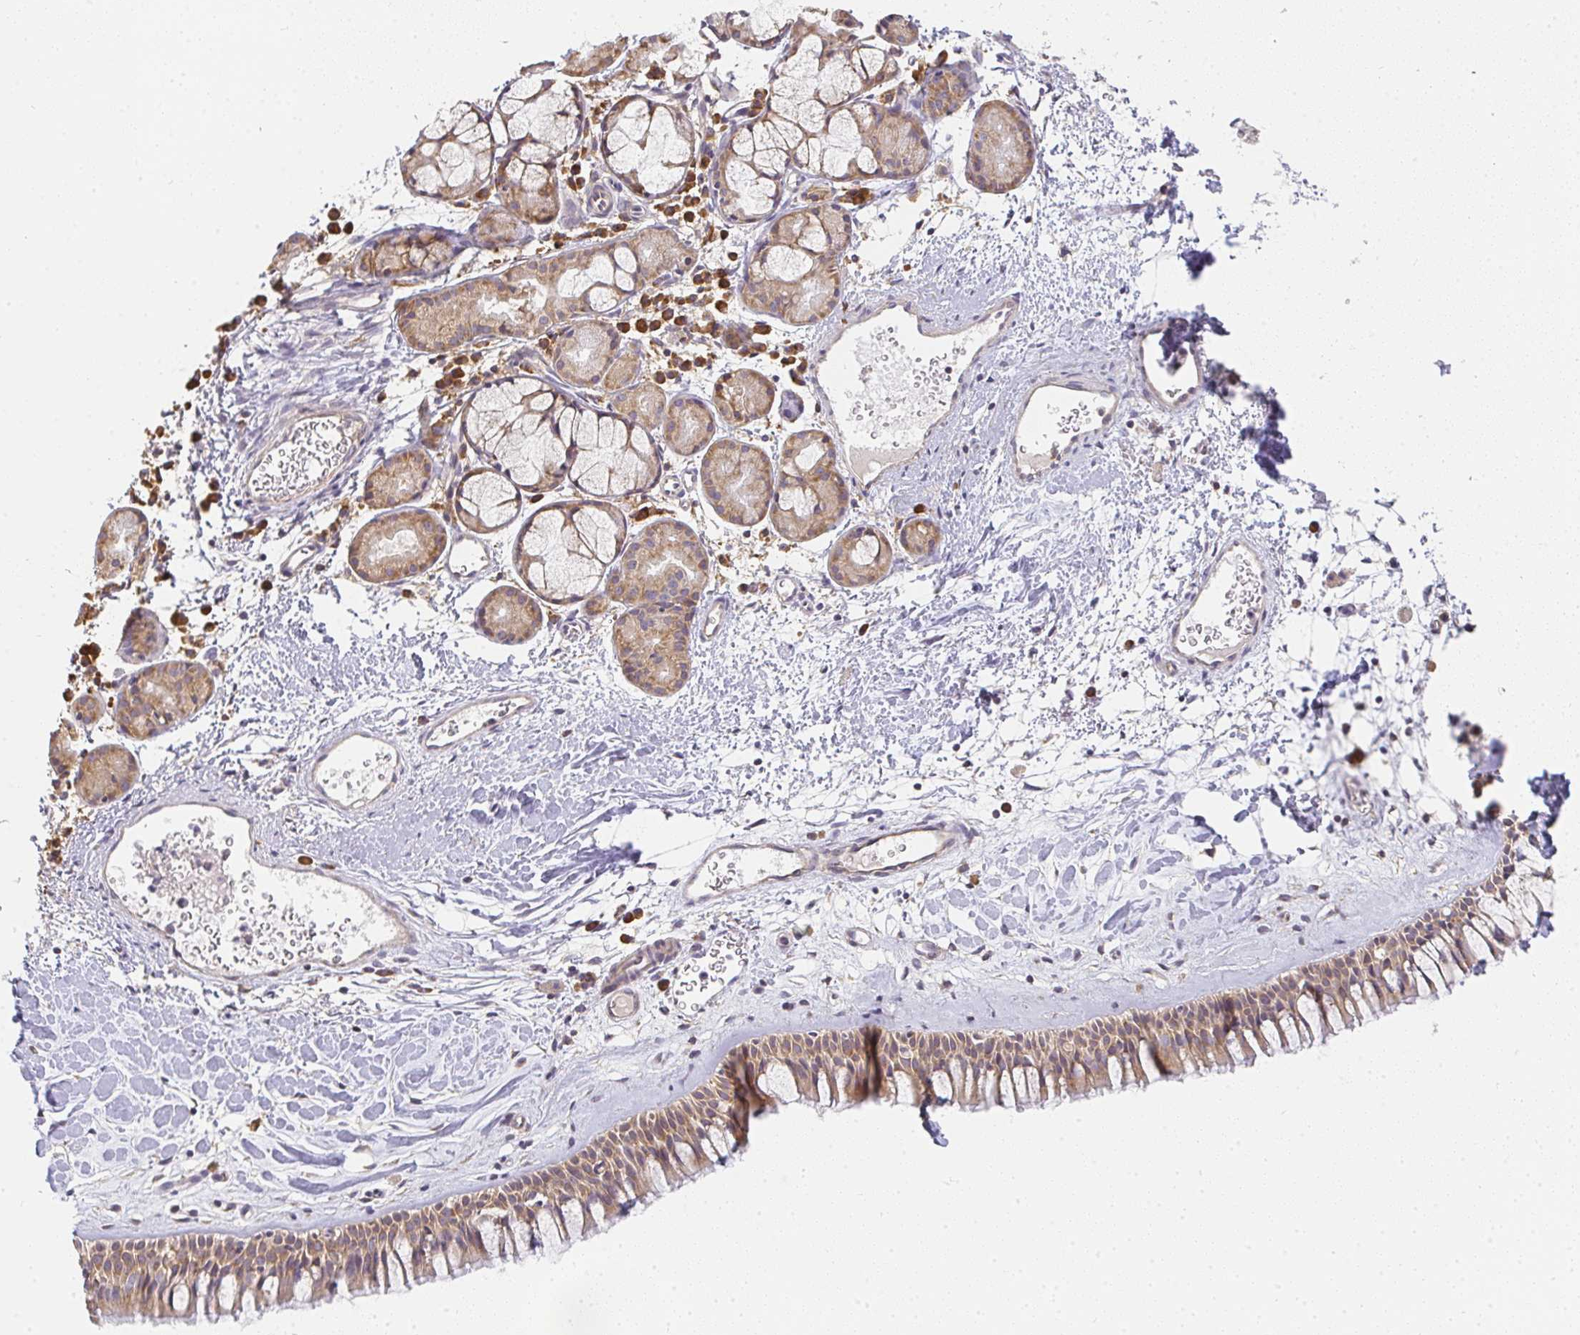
{"staining": {"intensity": "moderate", "quantity": ">75%", "location": "cytoplasmic/membranous"}, "tissue": "nasopharynx", "cell_type": "Respiratory epithelial cells", "image_type": "normal", "snomed": [{"axis": "morphology", "description": "Normal tissue, NOS"}, {"axis": "topography", "description": "Nasopharynx"}], "caption": "Protein staining of normal nasopharynx exhibits moderate cytoplasmic/membranous expression in approximately >75% of respiratory epithelial cells.", "gene": "SLC35B3", "patient": {"sex": "male", "age": 65}}